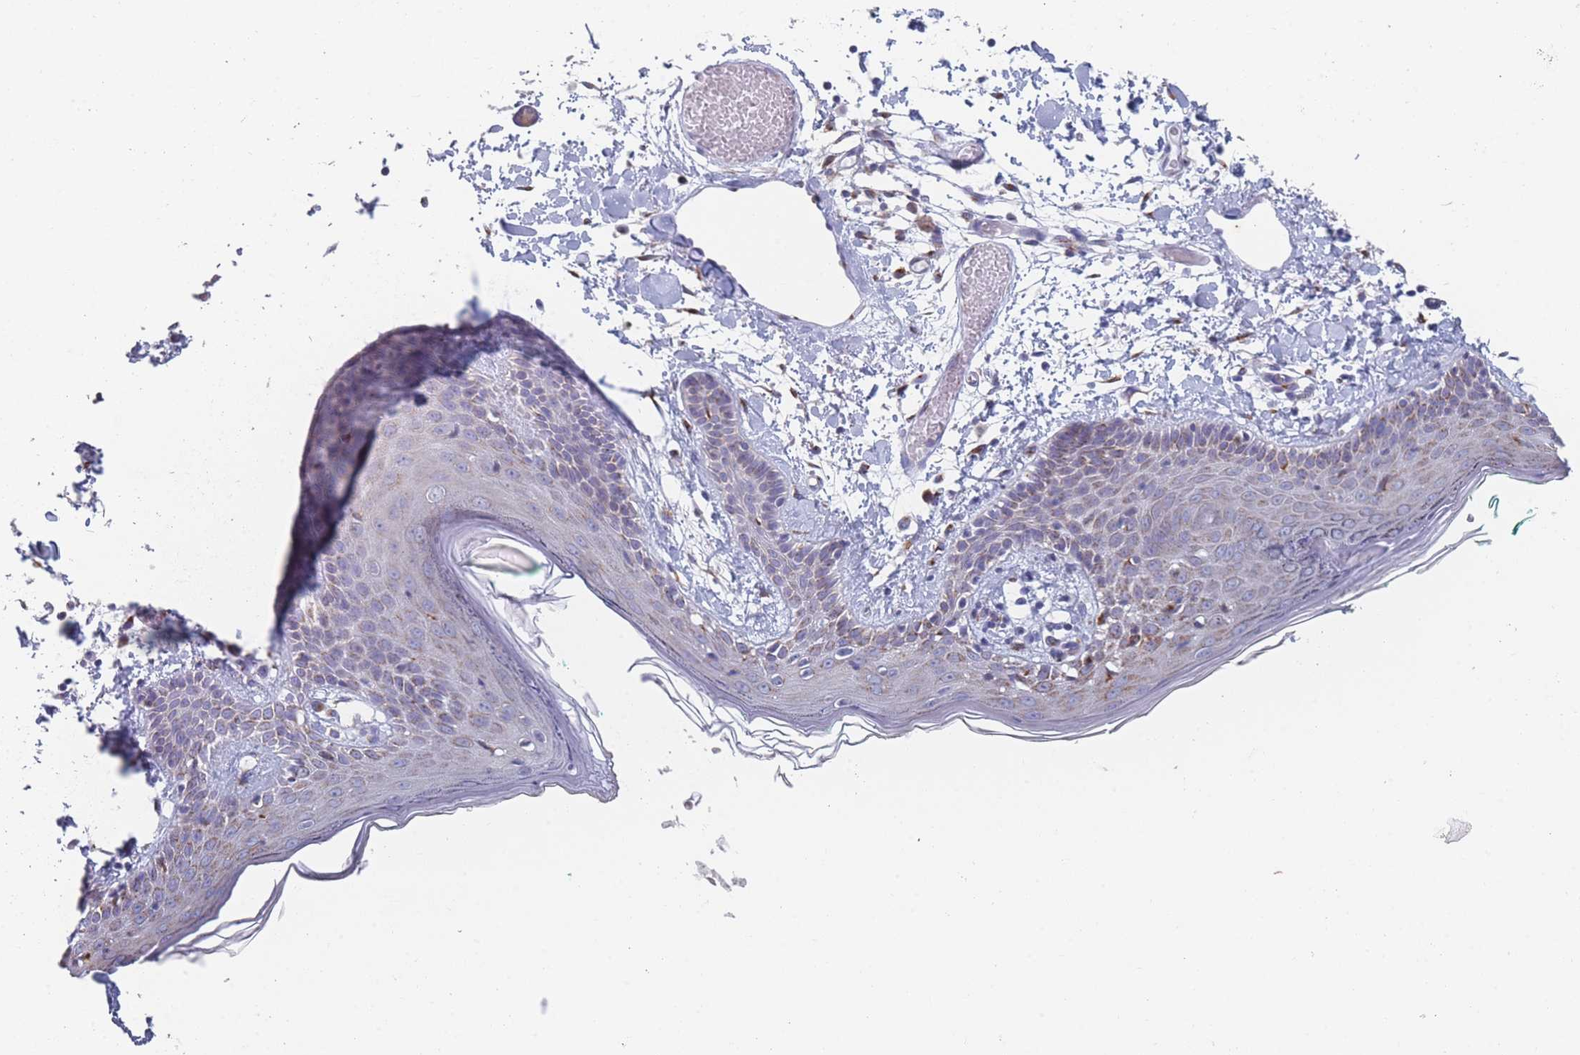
{"staining": {"intensity": "strong", "quantity": ">75%", "location": "cytoplasmic/membranous"}, "tissue": "skin", "cell_type": "Fibroblasts", "image_type": "normal", "snomed": [{"axis": "morphology", "description": "Normal tissue, NOS"}, {"axis": "topography", "description": "Skin"}], "caption": "This photomicrograph reveals unremarkable skin stained with immunohistochemistry to label a protein in brown. The cytoplasmic/membranous of fibroblasts show strong positivity for the protein. Nuclei are counter-stained blue.", "gene": "TMED10", "patient": {"sex": "male", "age": 79}}